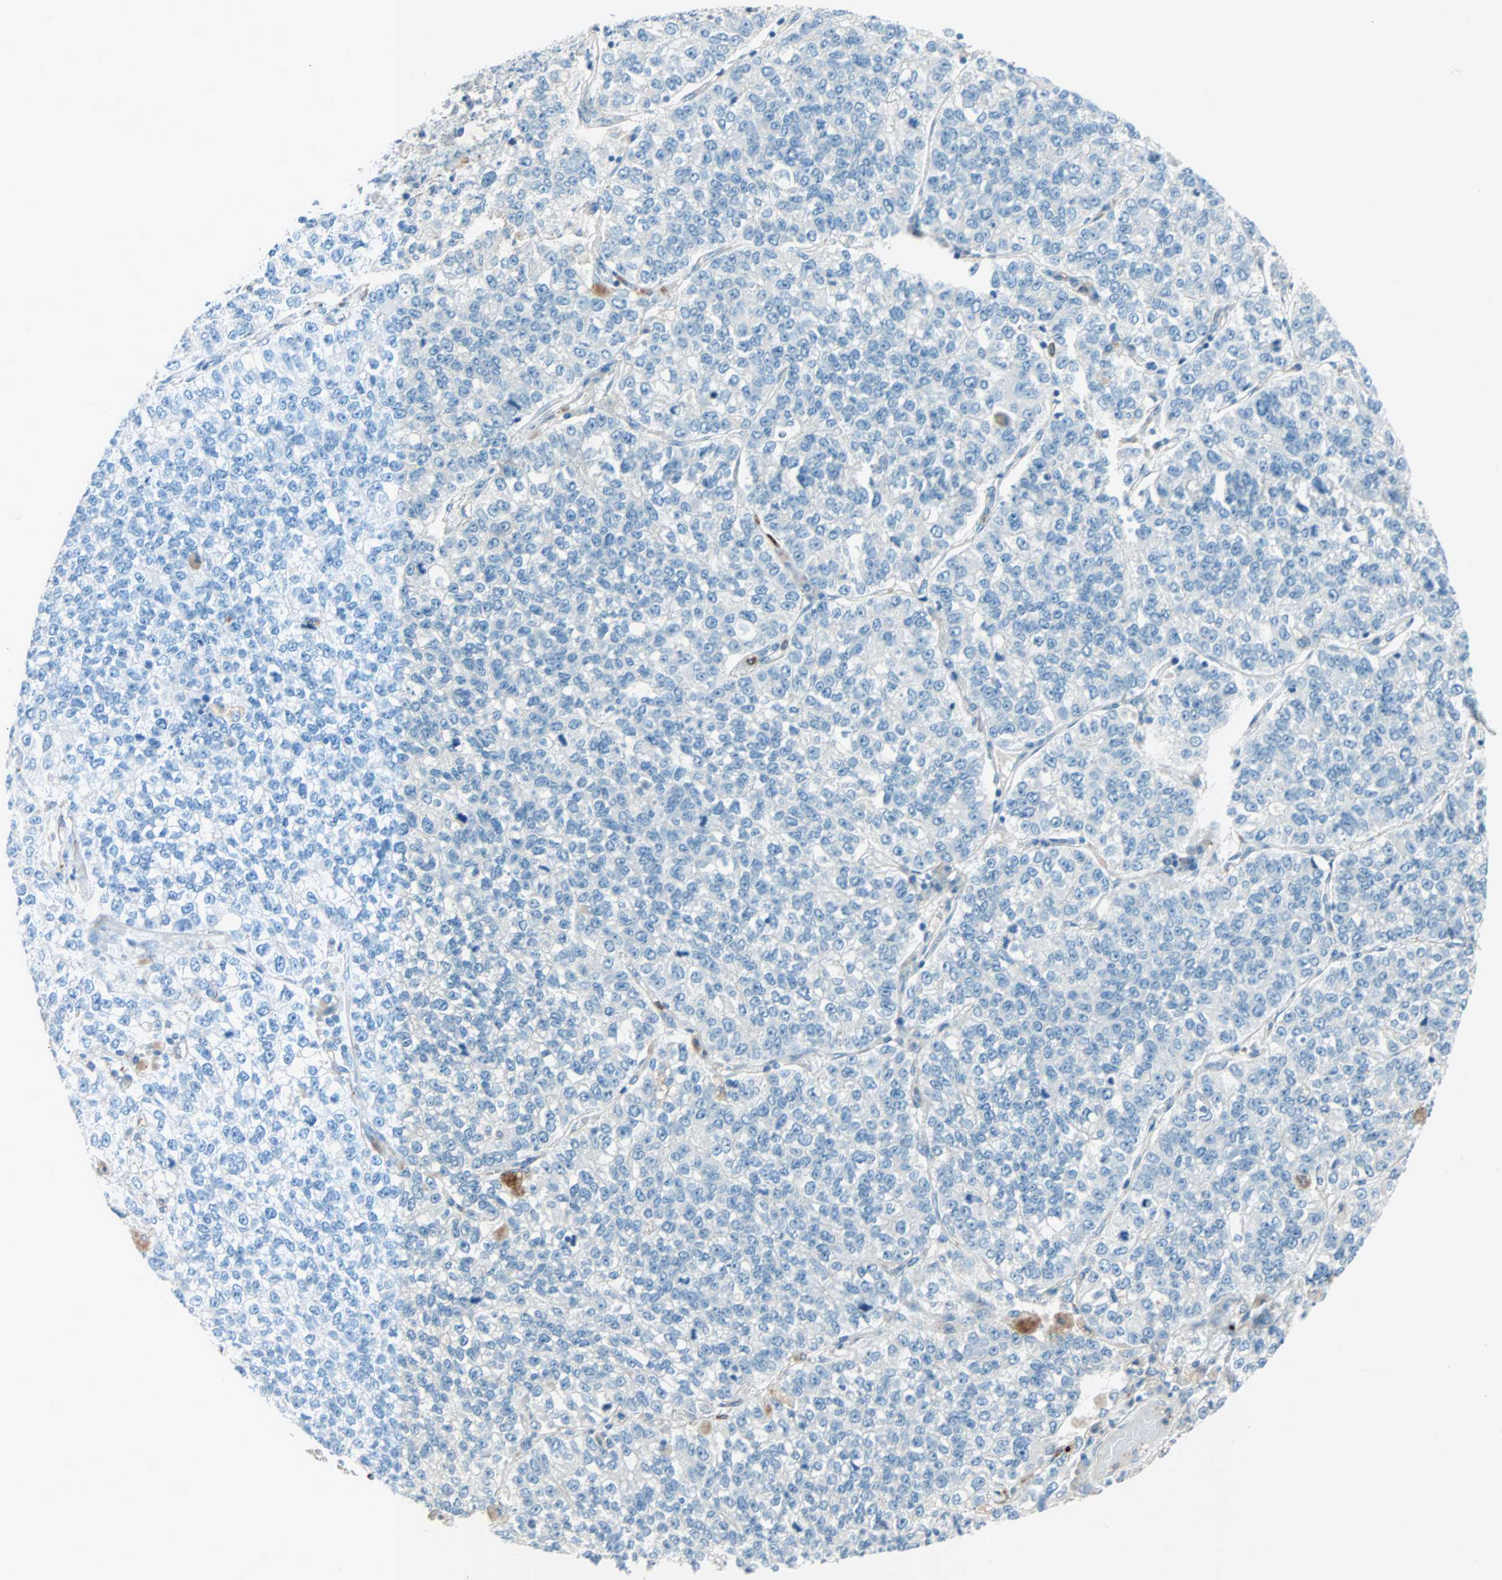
{"staining": {"intensity": "negative", "quantity": "none", "location": "none"}, "tissue": "lung cancer", "cell_type": "Tumor cells", "image_type": "cancer", "snomed": [{"axis": "morphology", "description": "Adenocarcinoma, NOS"}, {"axis": "topography", "description": "Lung"}], "caption": "Immunohistochemistry of human lung cancer shows no staining in tumor cells.", "gene": "LY6G6F", "patient": {"sex": "male", "age": 49}}